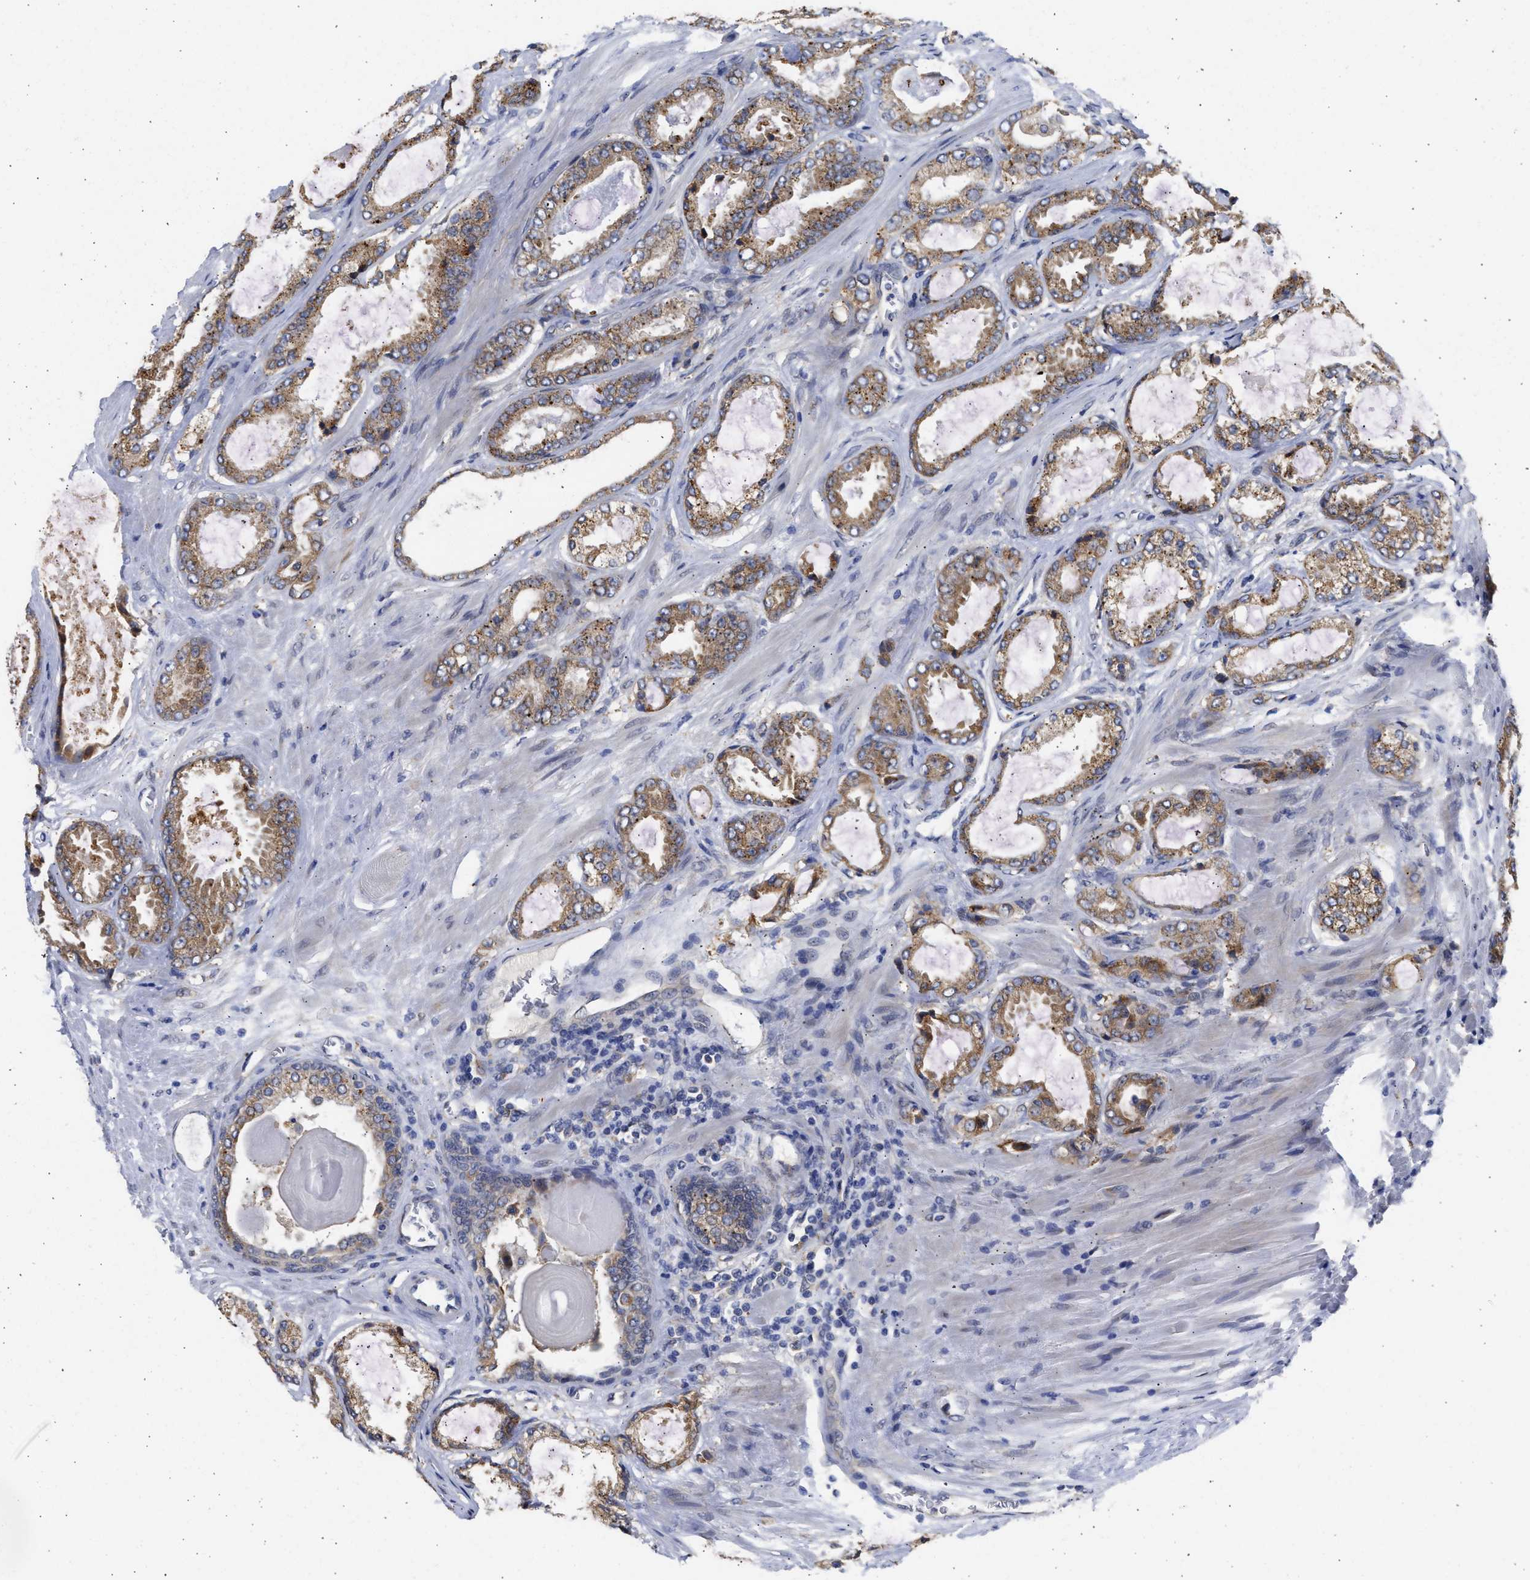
{"staining": {"intensity": "moderate", "quantity": "25%-75%", "location": "cytoplasmic/membranous"}, "tissue": "prostate cancer", "cell_type": "Tumor cells", "image_type": "cancer", "snomed": [{"axis": "morphology", "description": "Adenocarcinoma, High grade"}, {"axis": "topography", "description": "Prostate"}], "caption": "Tumor cells exhibit moderate cytoplasmic/membranous expression in approximately 25%-75% of cells in prostate cancer.", "gene": "TMED1", "patient": {"sex": "male", "age": 65}}